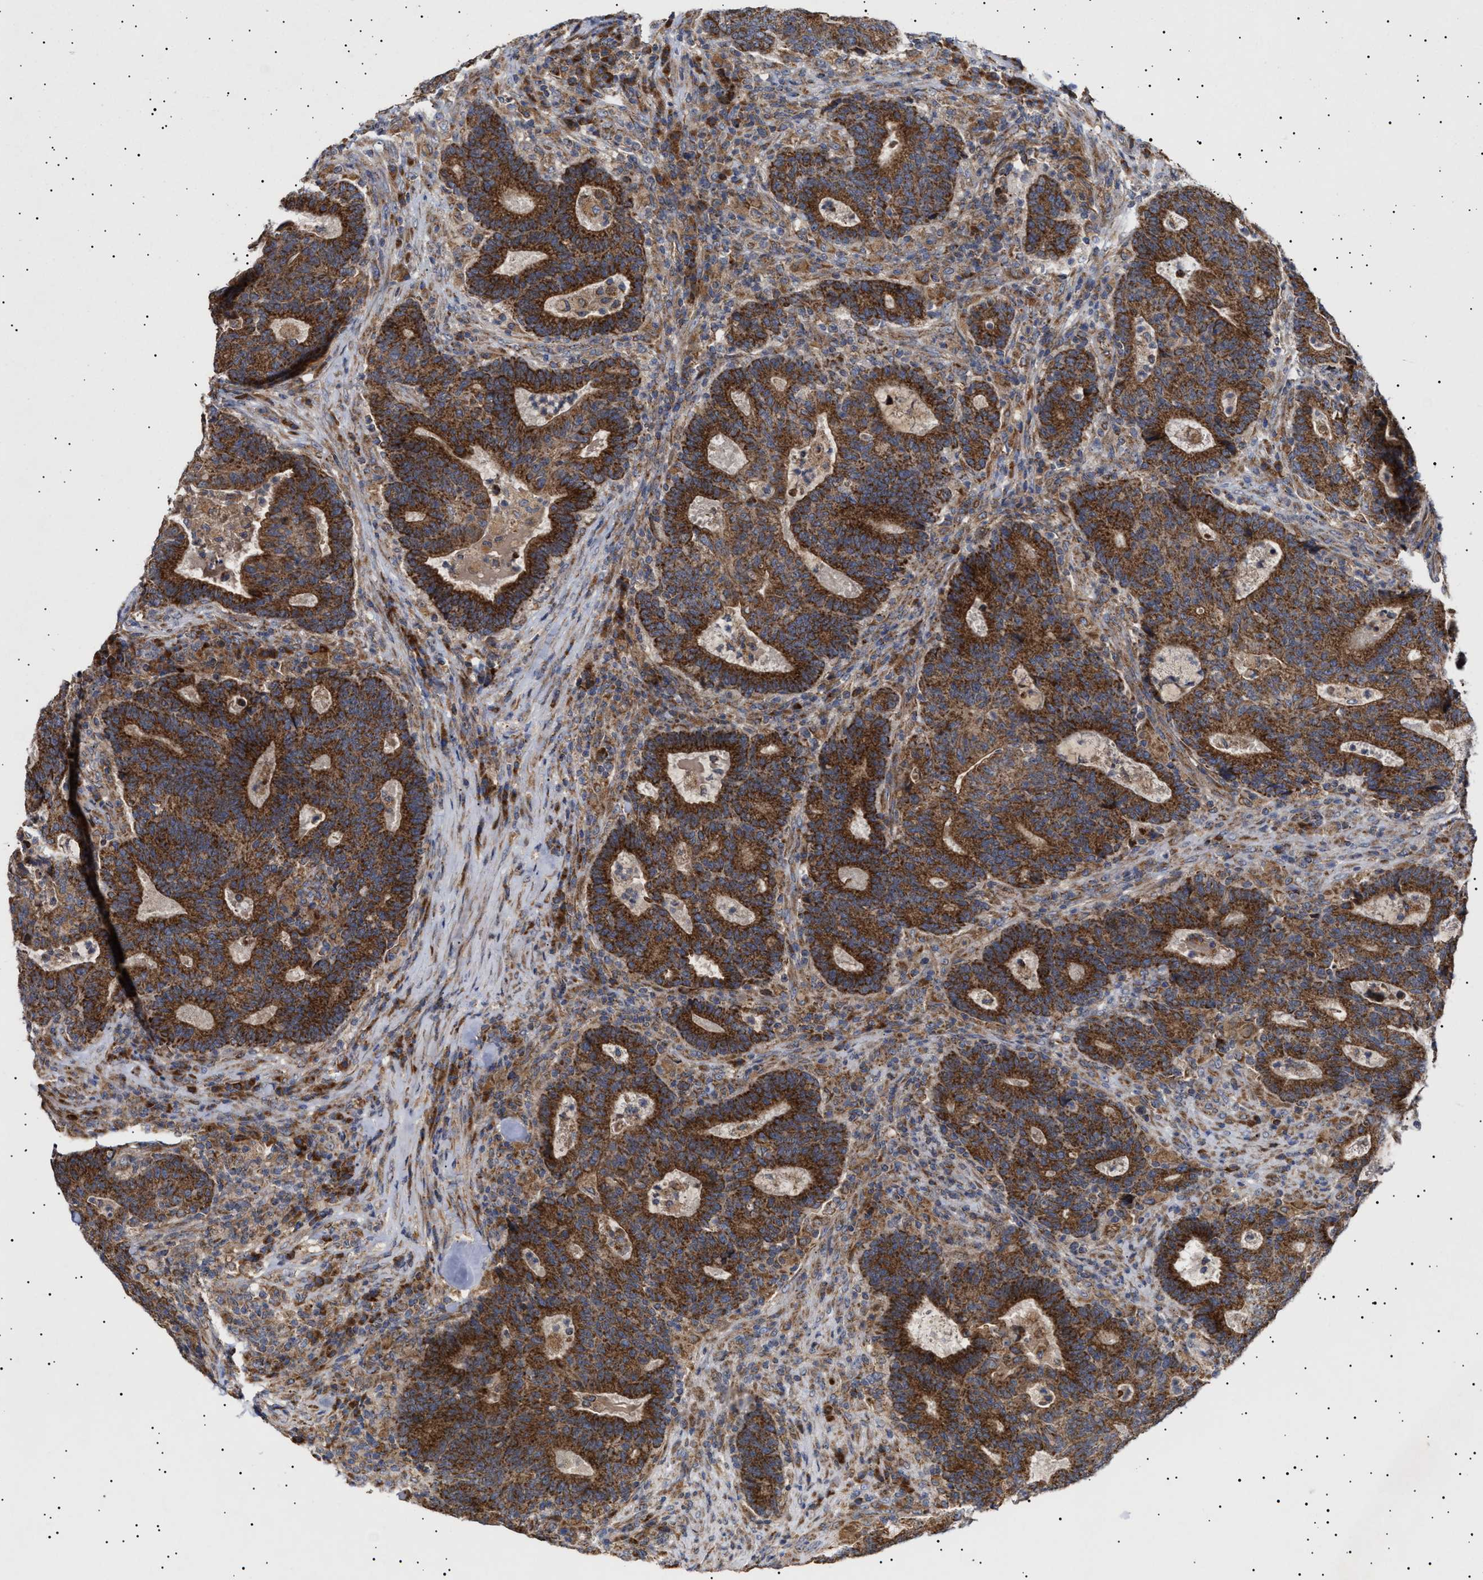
{"staining": {"intensity": "strong", "quantity": ">75%", "location": "cytoplasmic/membranous"}, "tissue": "colorectal cancer", "cell_type": "Tumor cells", "image_type": "cancer", "snomed": [{"axis": "morphology", "description": "Adenocarcinoma, NOS"}, {"axis": "topography", "description": "Colon"}], "caption": "This is an image of IHC staining of colorectal cancer, which shows strong expression in the cytoplasmic/membranous of tumor cells.", "gene": "MRPL10", "patient": {"sex": "female", "age": 75}}